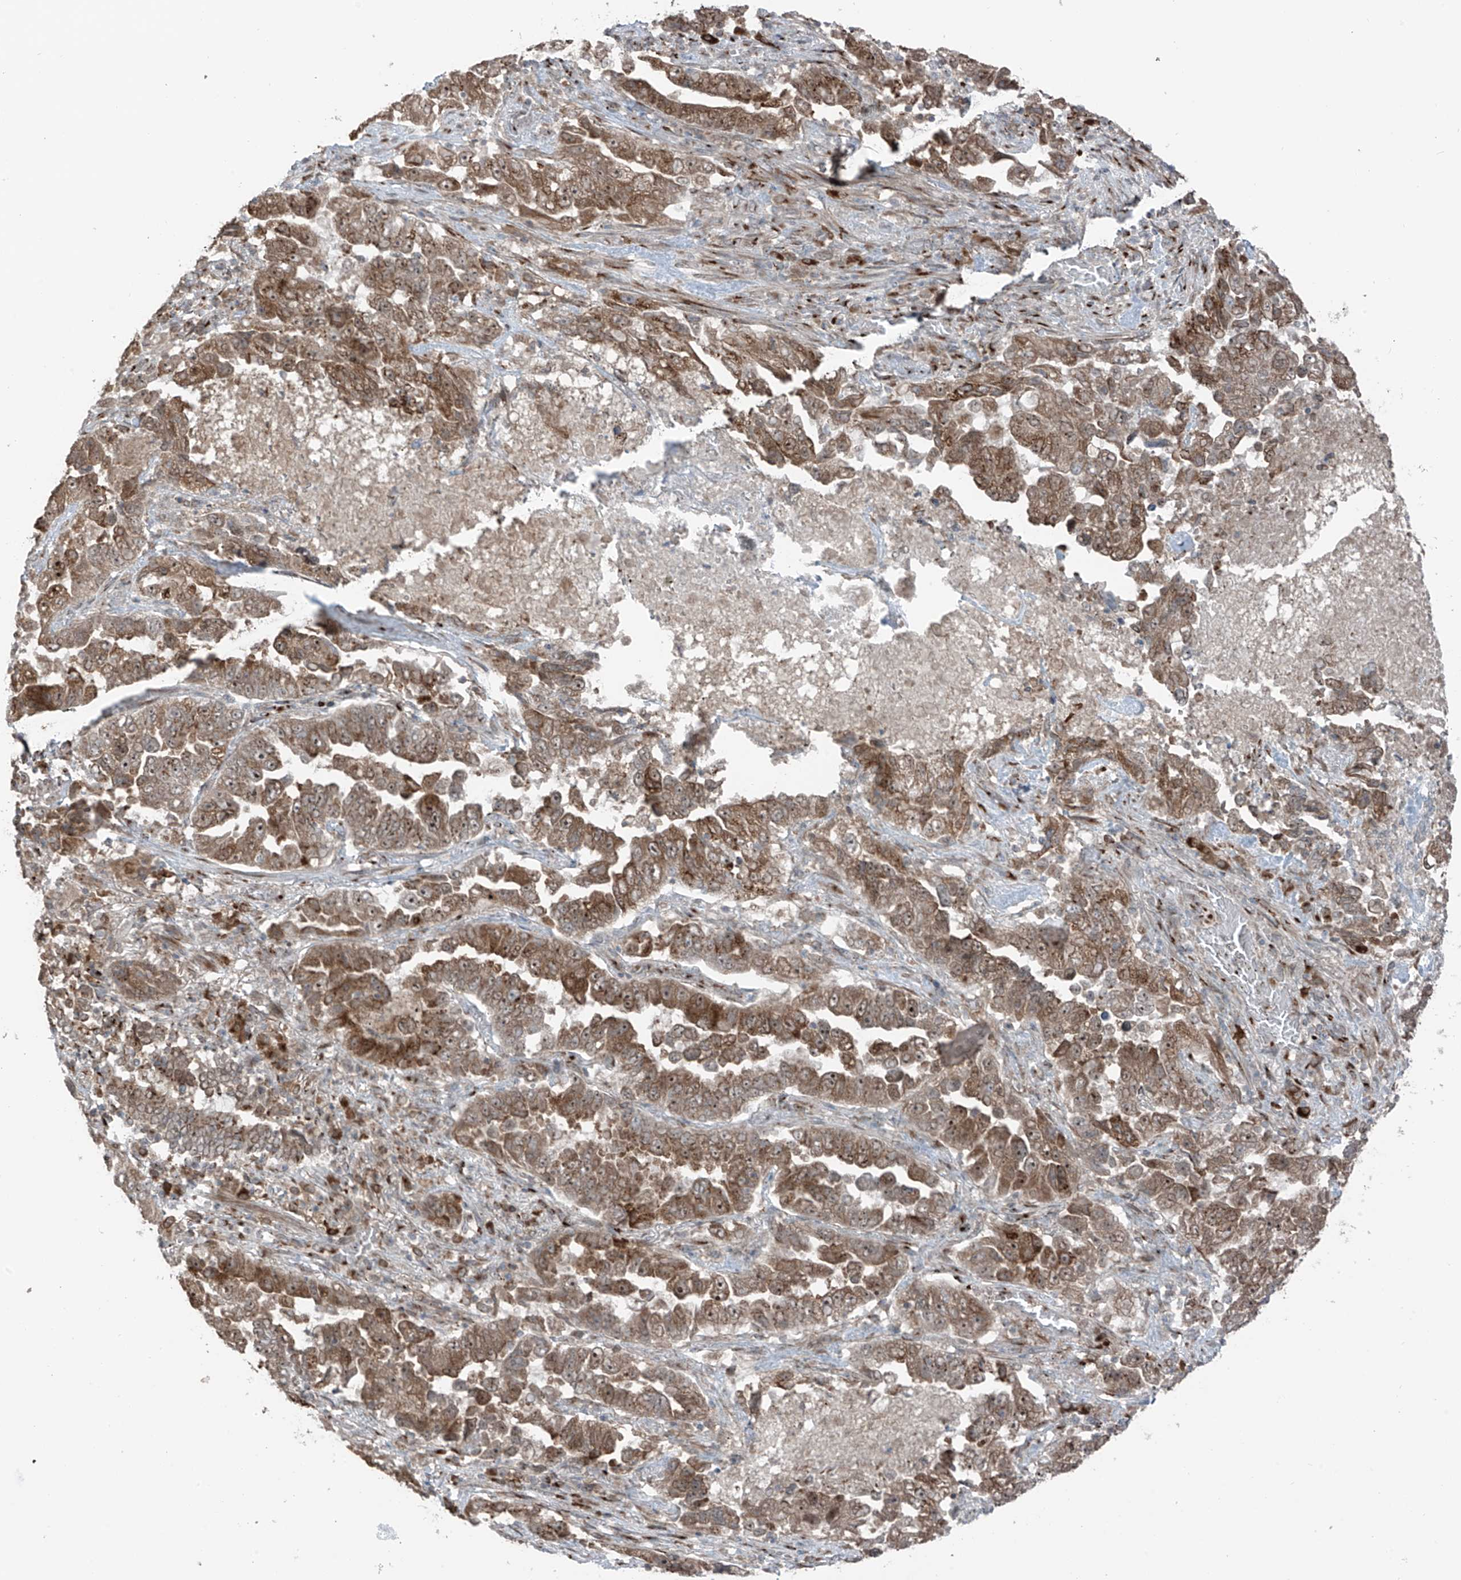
{"staining": {"intensity": "moderate", "quantity": ">75%", "location": "cytoplasmic/membranous,nuclear"}, "tissue": "lung cancer", "cell_type": "Tumor cells", "image_type": "cancer", "snomed": [{"axis": "morphology", "description": "Adenocarcinoma, NOS"}, {"axis": "topography", "description": "Lung"}], "caption": "A brown stain labels moderate cytoplasmic/membranous and nuclear expression of a protein in human lung cancer tumor cells. The staining is performed using DAB (3,3'-diaminobenzidine) brown chromogen to label protein expression. The nuclei are counter-stained blue using hematoxylin.", "gene": "ERLEC1", "patient": {"sex": "female", "age": 51}}